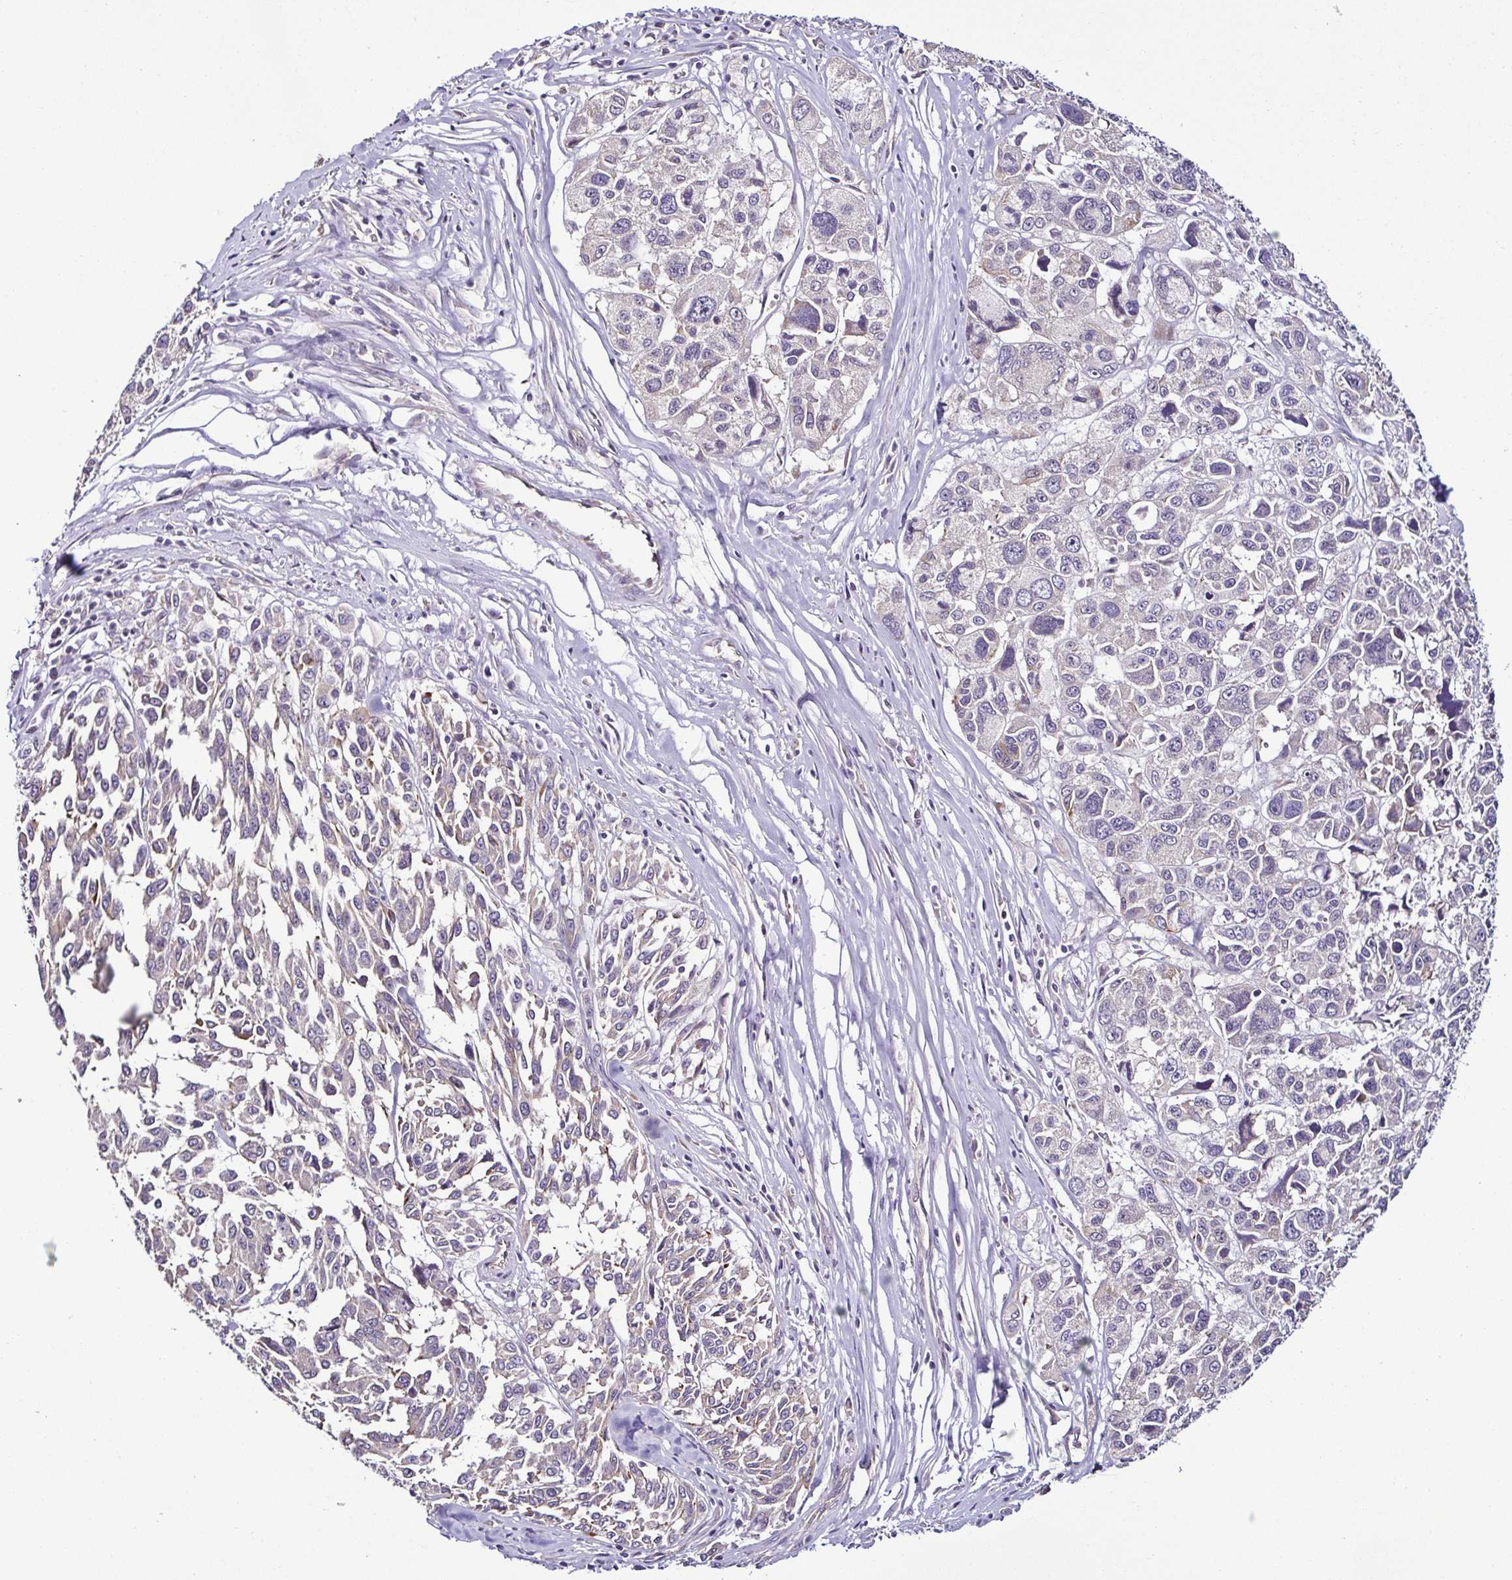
{"staining": {"intensity": "negative", "quantity": "none", "location": "none"}, "tissue": "melanoma", "cell_type": "Tumor cells", "image_type": "cancer", "snomed": [{"axis": "morphology", "description": "Malignant melanoma, NOS"}, {"axis": "topography", "description": "Skin"}], "caption": "Protein analysis of melanoma displays no significant positivity in tumor cells.", "gene": "LMOD2", "patient": {"sex": "female", "age": 66}}